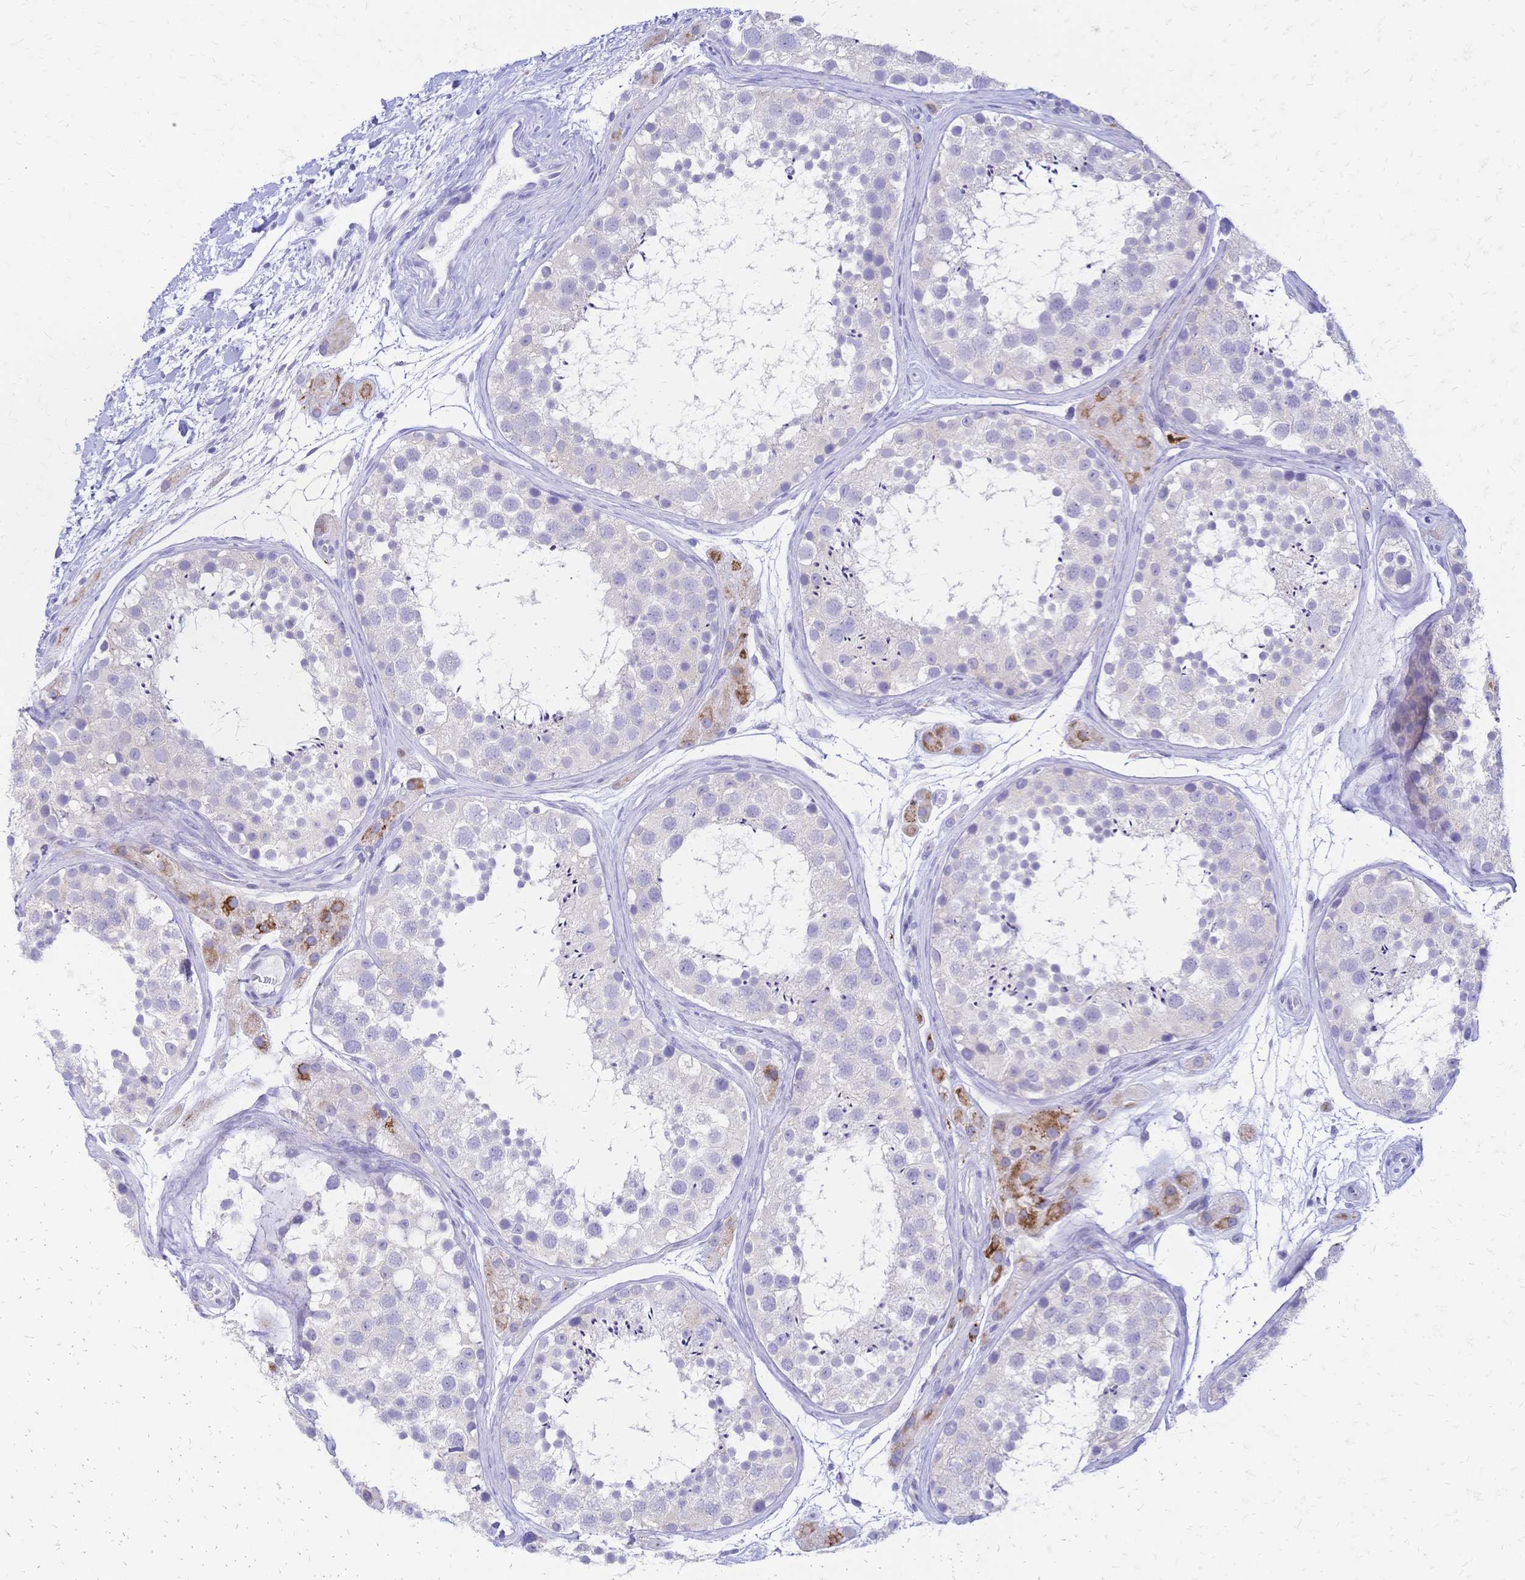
{"staining": {"intensity": "negative", "quantity": "none", "location": "none"}, "tissue": "testis", "cell_type": "Cells in seminiferous ducts", "image_type": "normal", "snomed": [{"axis": "morphology", "description": "Normal tissue, NOS"}, {"axis": "topography", "description": "Testis"}], "caption": "Immunohistochemistry (IHC) histopathology image of normal testis stained for a protein (brown), which demonstrates no positivity in cells in seminiferous ducts.", "gene": "GRB7", "patient": {"sex": "male", "age": 41}}